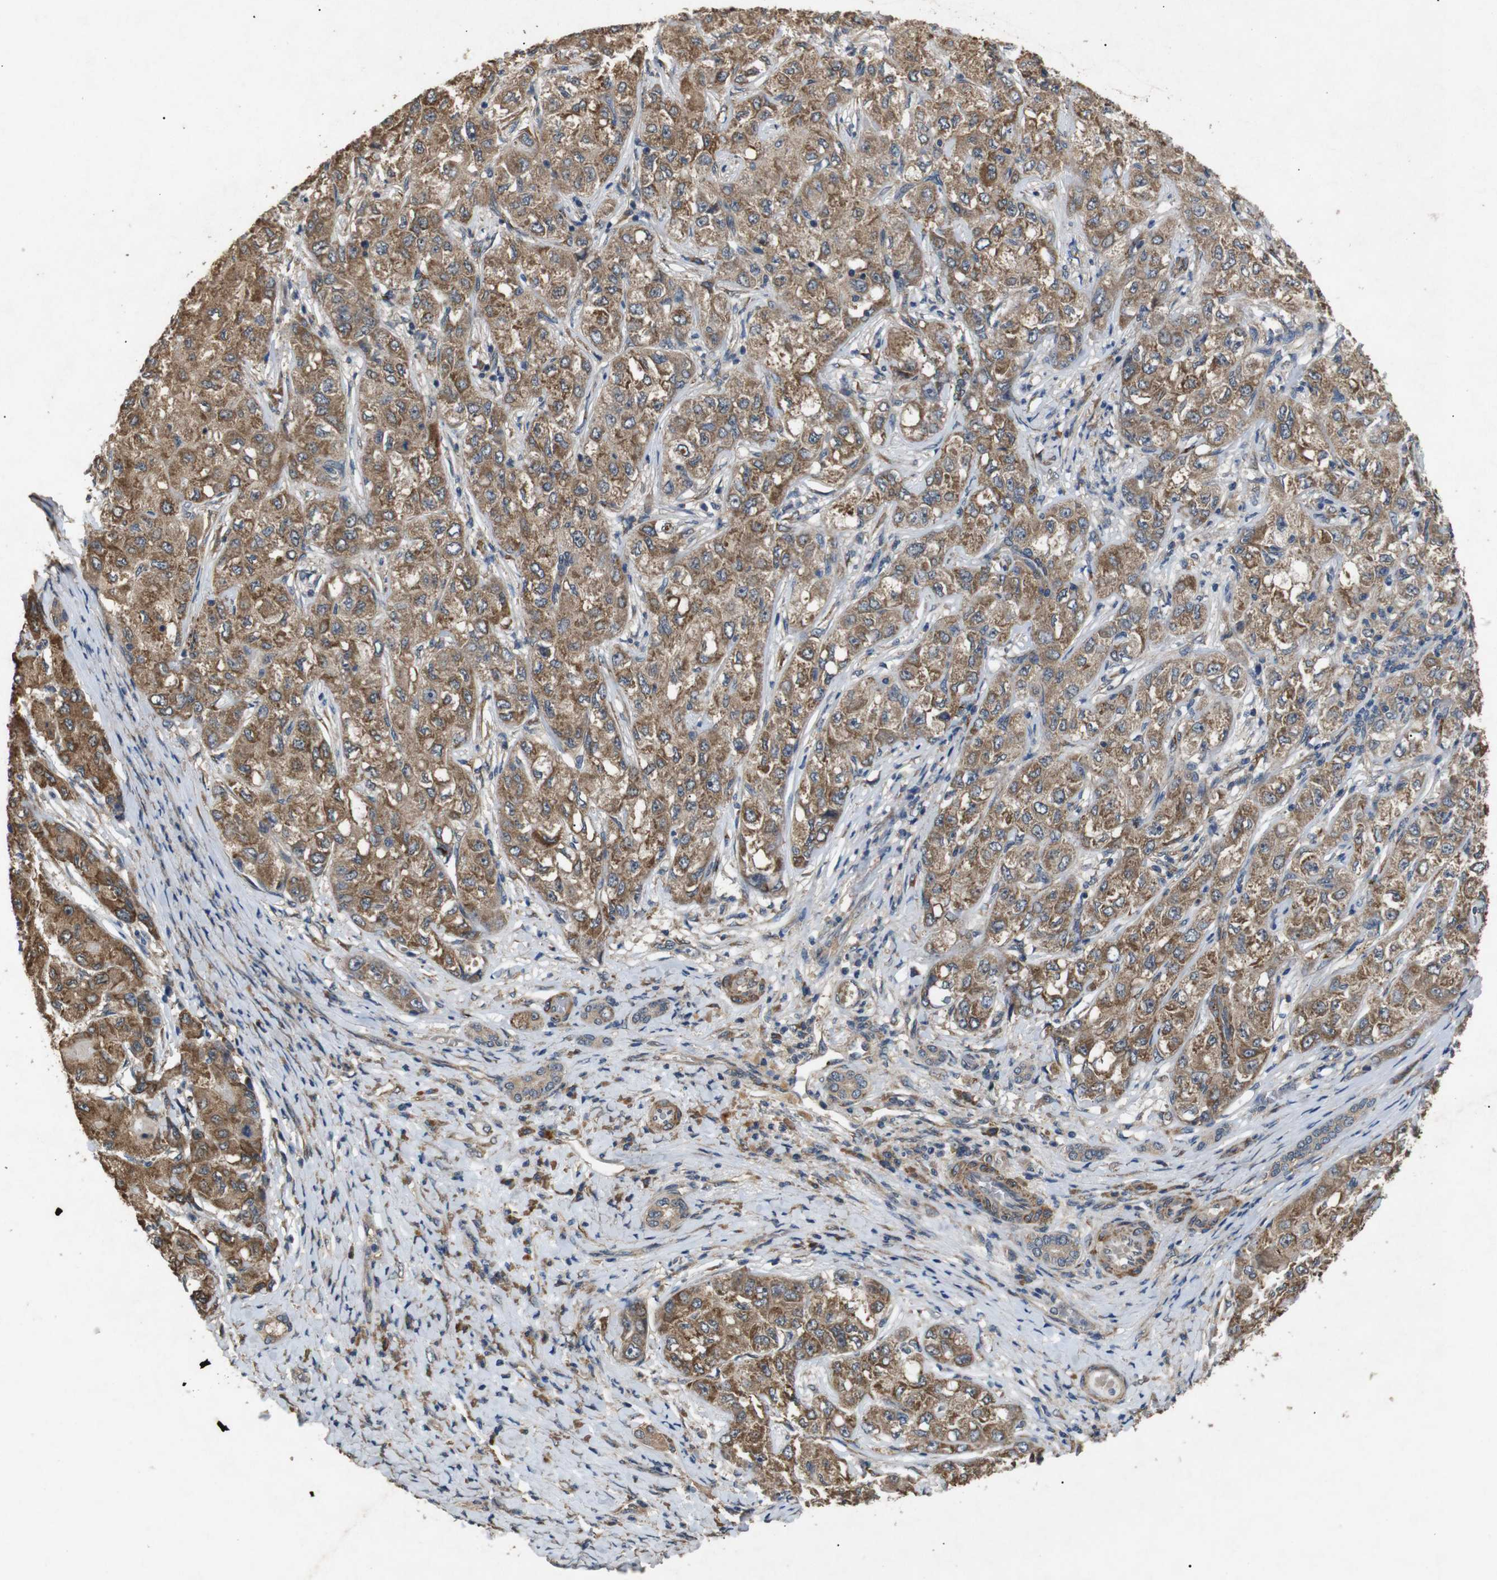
{"staining": {"intensity": "moderate", "quantity": ">75%", "location": "cytoplasmic/membranous"}, "tissue": "liver cancer", "cell_type": "Tumor cells", "image_type": "cancer", "snomed": [{"axis": "morphology", "description": "Carcinoma, Hepatocellular, NOS"}, {"axis": "topography", "description": "Liver"}], "caption": "Hepatocellular carcinoma (liver) stained with DAB (3,3'-diaminobenzidine) IHC displays medium levels of moderate cytoplasmic/membranous staining in approximately >75% of tumor cells.", "gene": "BNIP3", "patient": {"sex": "male", "age": 80}}